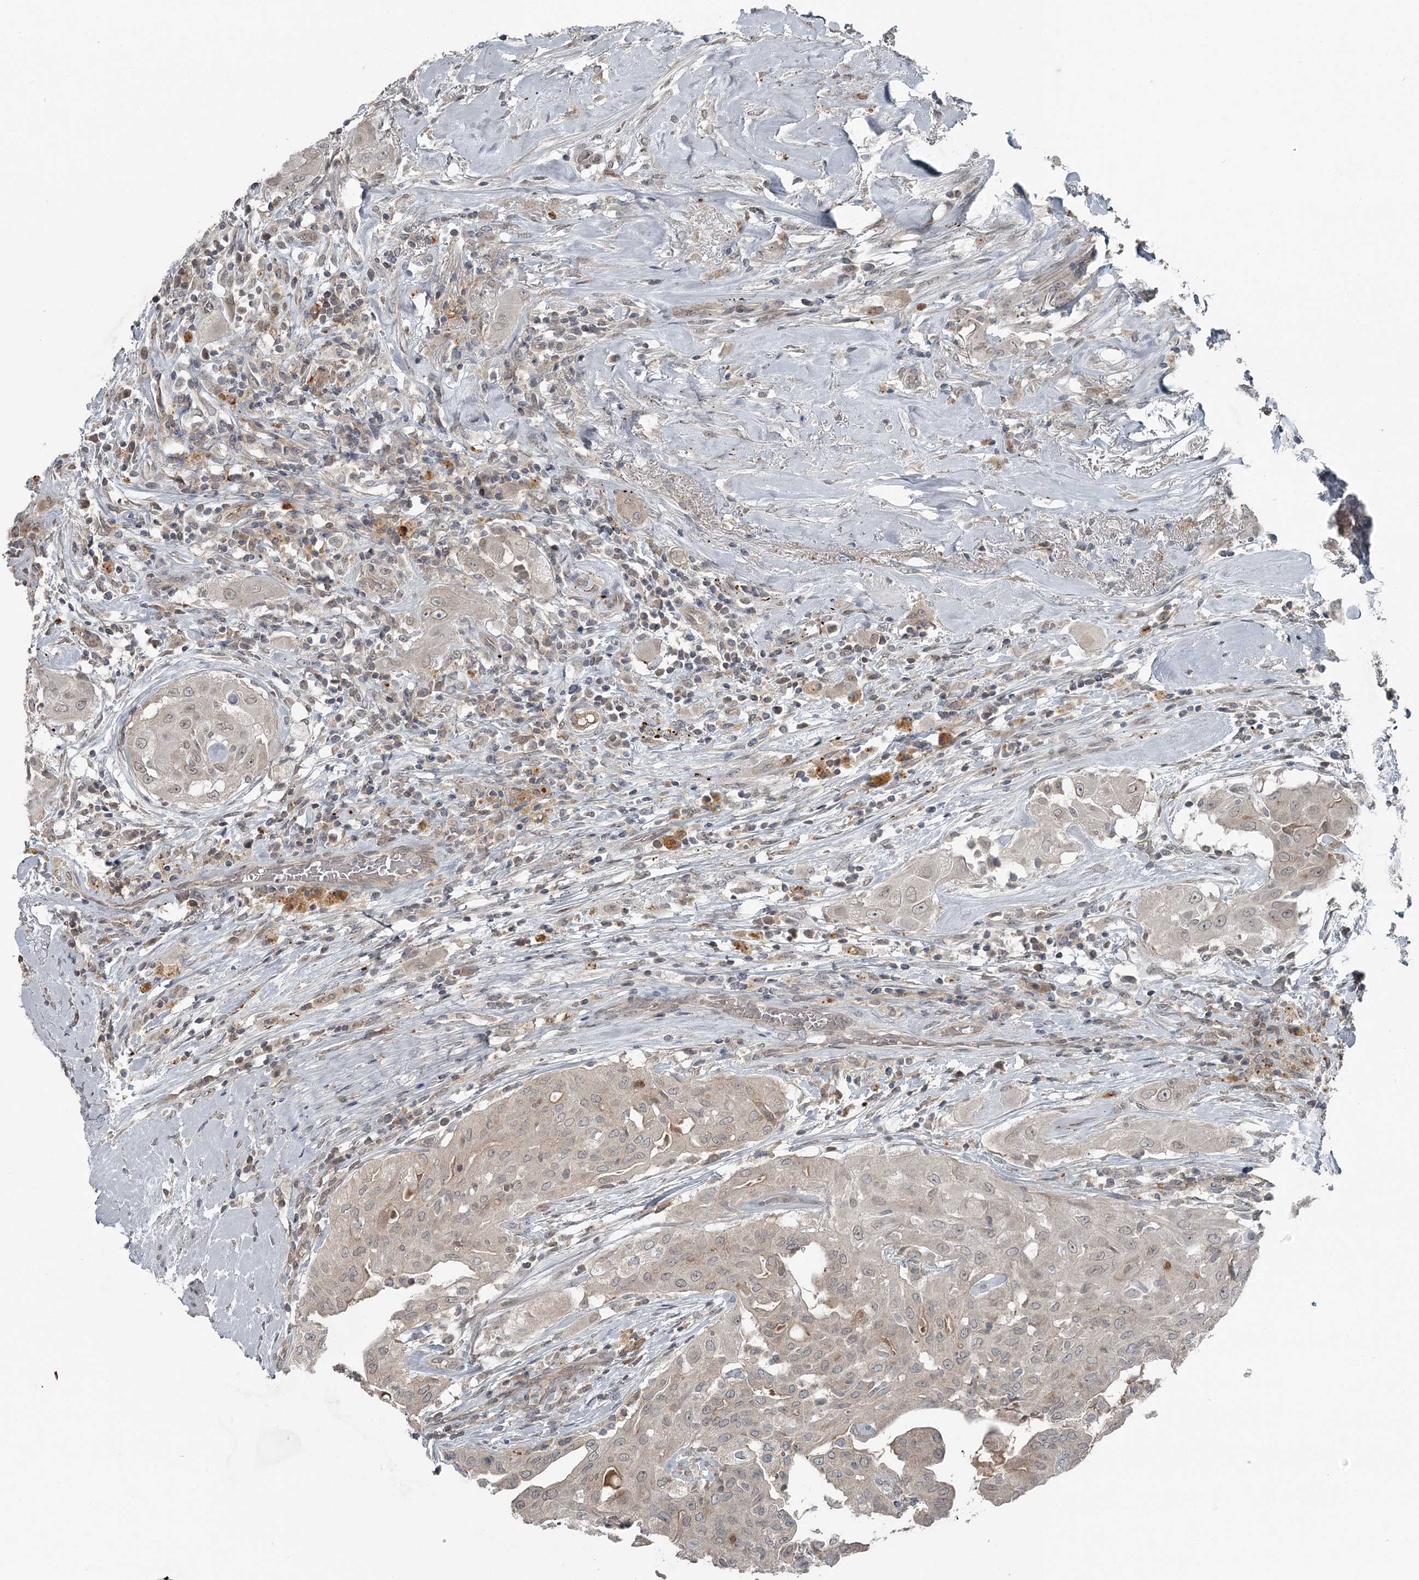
{"staining": {"intensity": "negative", "quantity": "none", "location": "none"}, "tissue": "thyroid cancer", "cell_type": "Tumor cells", "image_type": "cancer", "snomed": [{"axis": "morphology", "description": "Papillary adenocarcinoma, NOS"}, {"axis": "topography", "description": "Thyroid gland"}], "caption": "The photomicrograph demonstrates no significant positivity in tumor cells of papillary adenocarcinoma (thyroid).", "gene": "SLC39A8", "patient": {"sex": "female", "age": 59}}